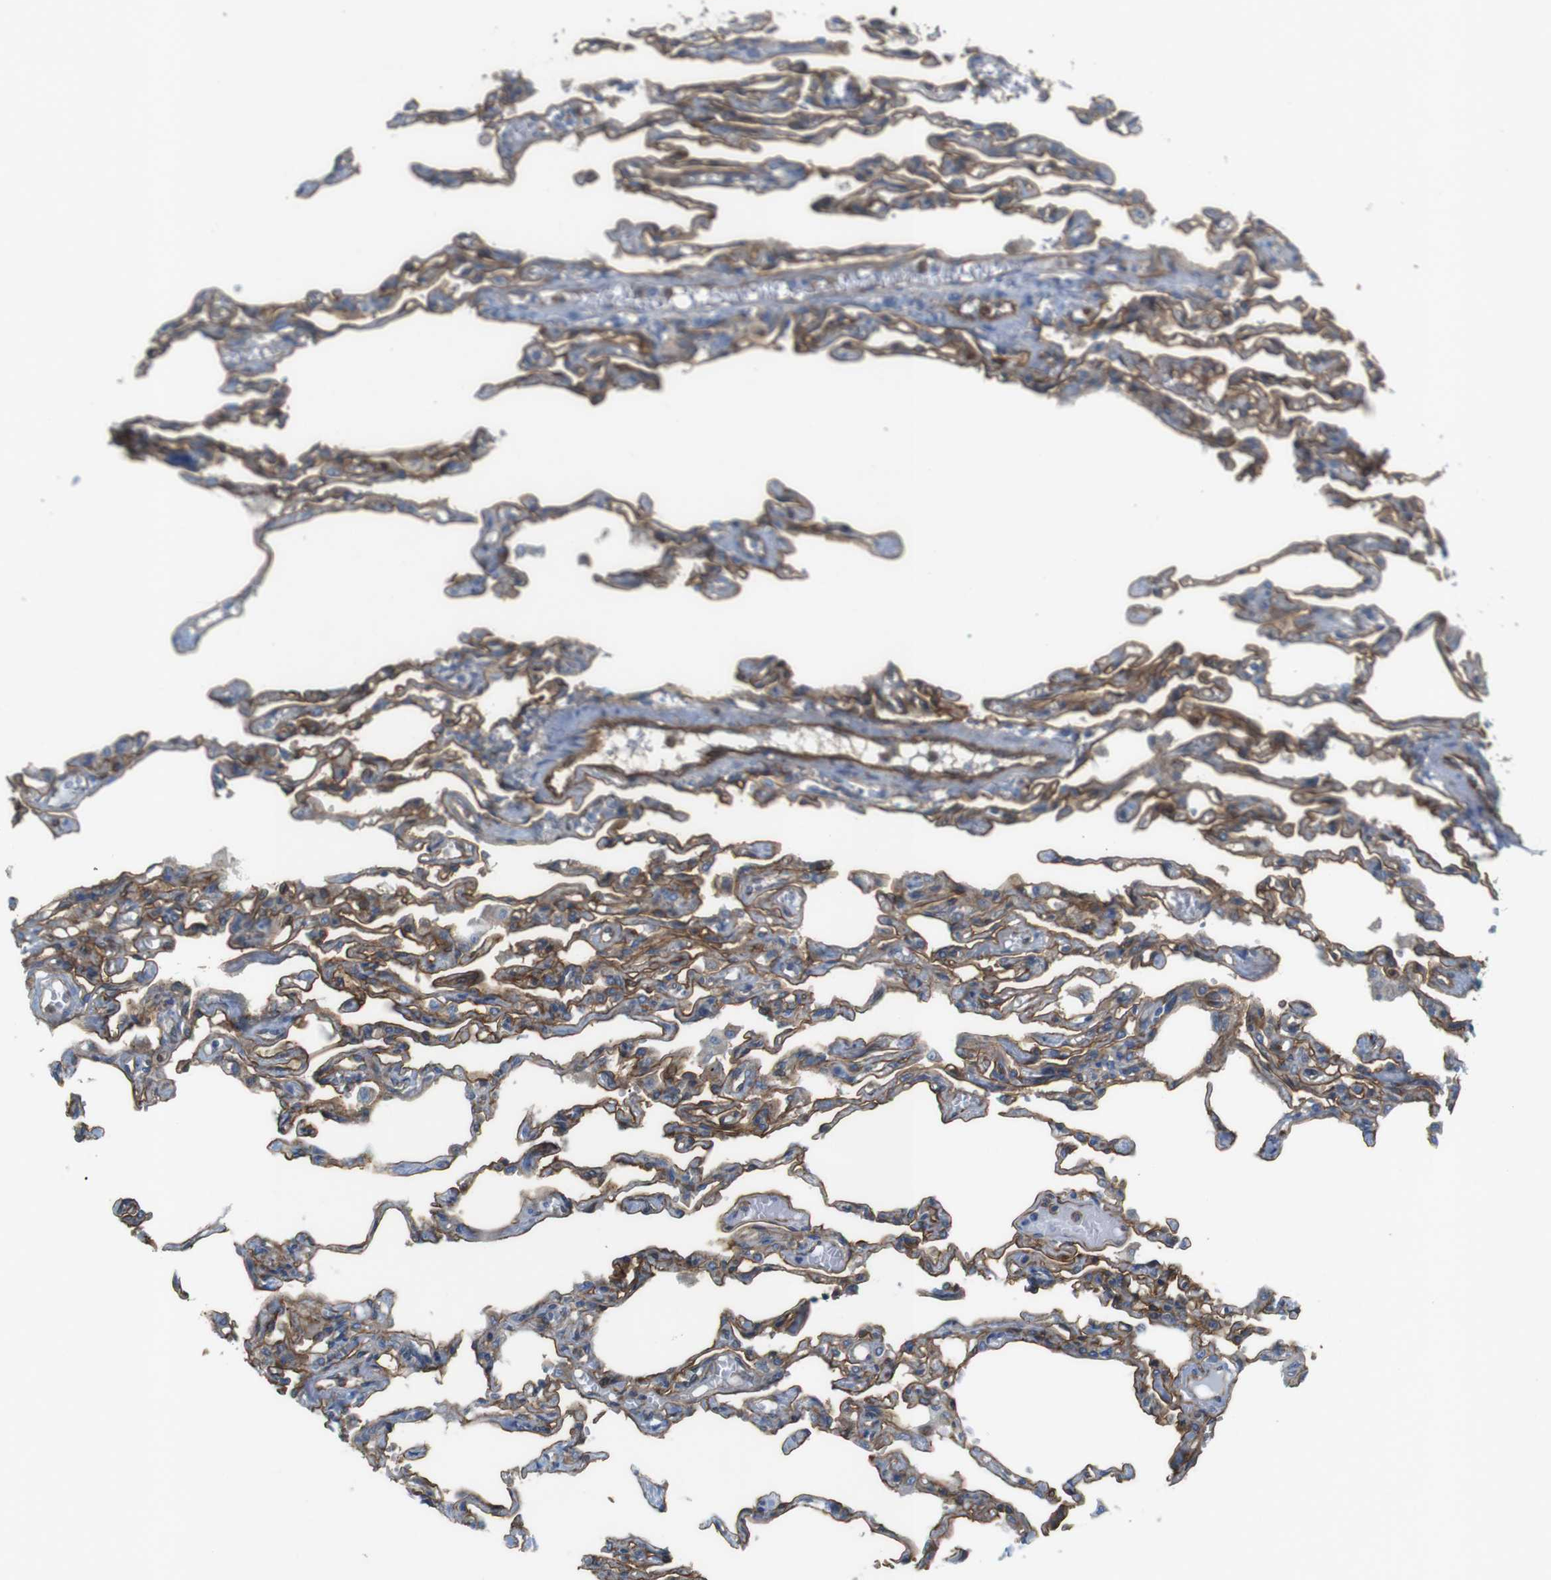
{"staining": {"intensity": "strong", "quantity": ">75%", "location": "cytoplasmic/membranous"}, "tissue": "lung", "cell_type": "Alveolar cells", "image_type": "normal", "snomed": [{"axis": "morphology", "description": "Normal tissue, NOS"}, {"axis": "topography", "description": "Lung"}], "caption": "Immunohistochemical staining of unremarkable human lung shows strong cytoplasmic/membranous protein positivity in approximately >75% of alveolar cells. (Brightfield microscopy of DAB IHC at high magnification).", "gene": "EMP2", "patient": {"sex": "male", "age": 21}}